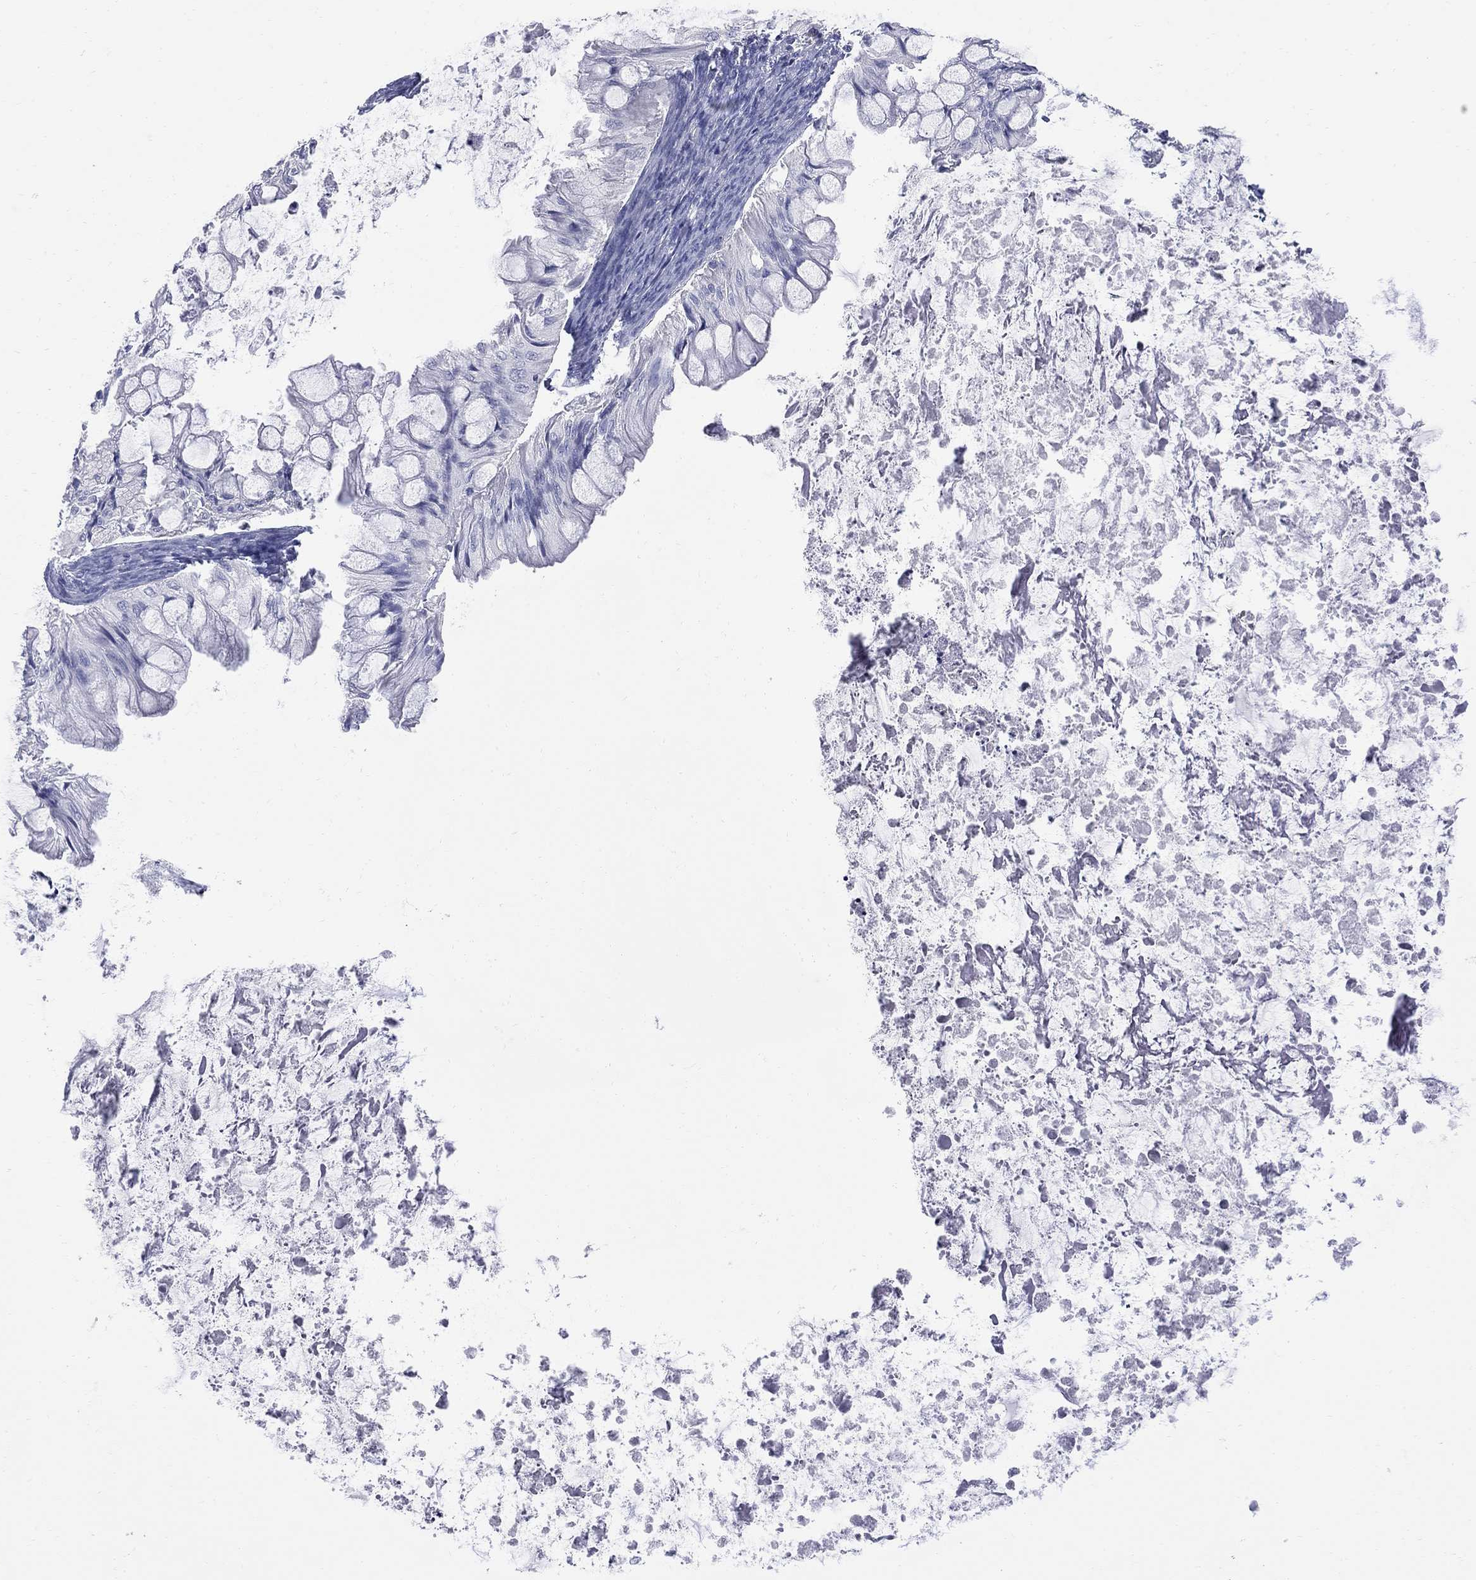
{"staining": {"intensity": "negative", "quantity": "none", "location": "none"}, "tissue": "ovarian cancer", "cell_type": "Tumor cells", "image_type": "cancer", "snomed": [{"axis": "morphology", "description": "Cystadenocarcinoma, mucinous, NOS"}, {"axis": "topography", "description": "Ovary"}], "caption": "The image exhibits no significant expression in tumor cells of ovarian cancer (mucinous cystadenocarcinoma). The staining was performed using DAB (3,3'-diaminobenzidine) to visualize the protein expression in brown, while the nuclei were stained in blue with hematoxylin (Magnification: 20x).", "gene": "FAM221B", "patient": {"sex": "female", "age": 57}}